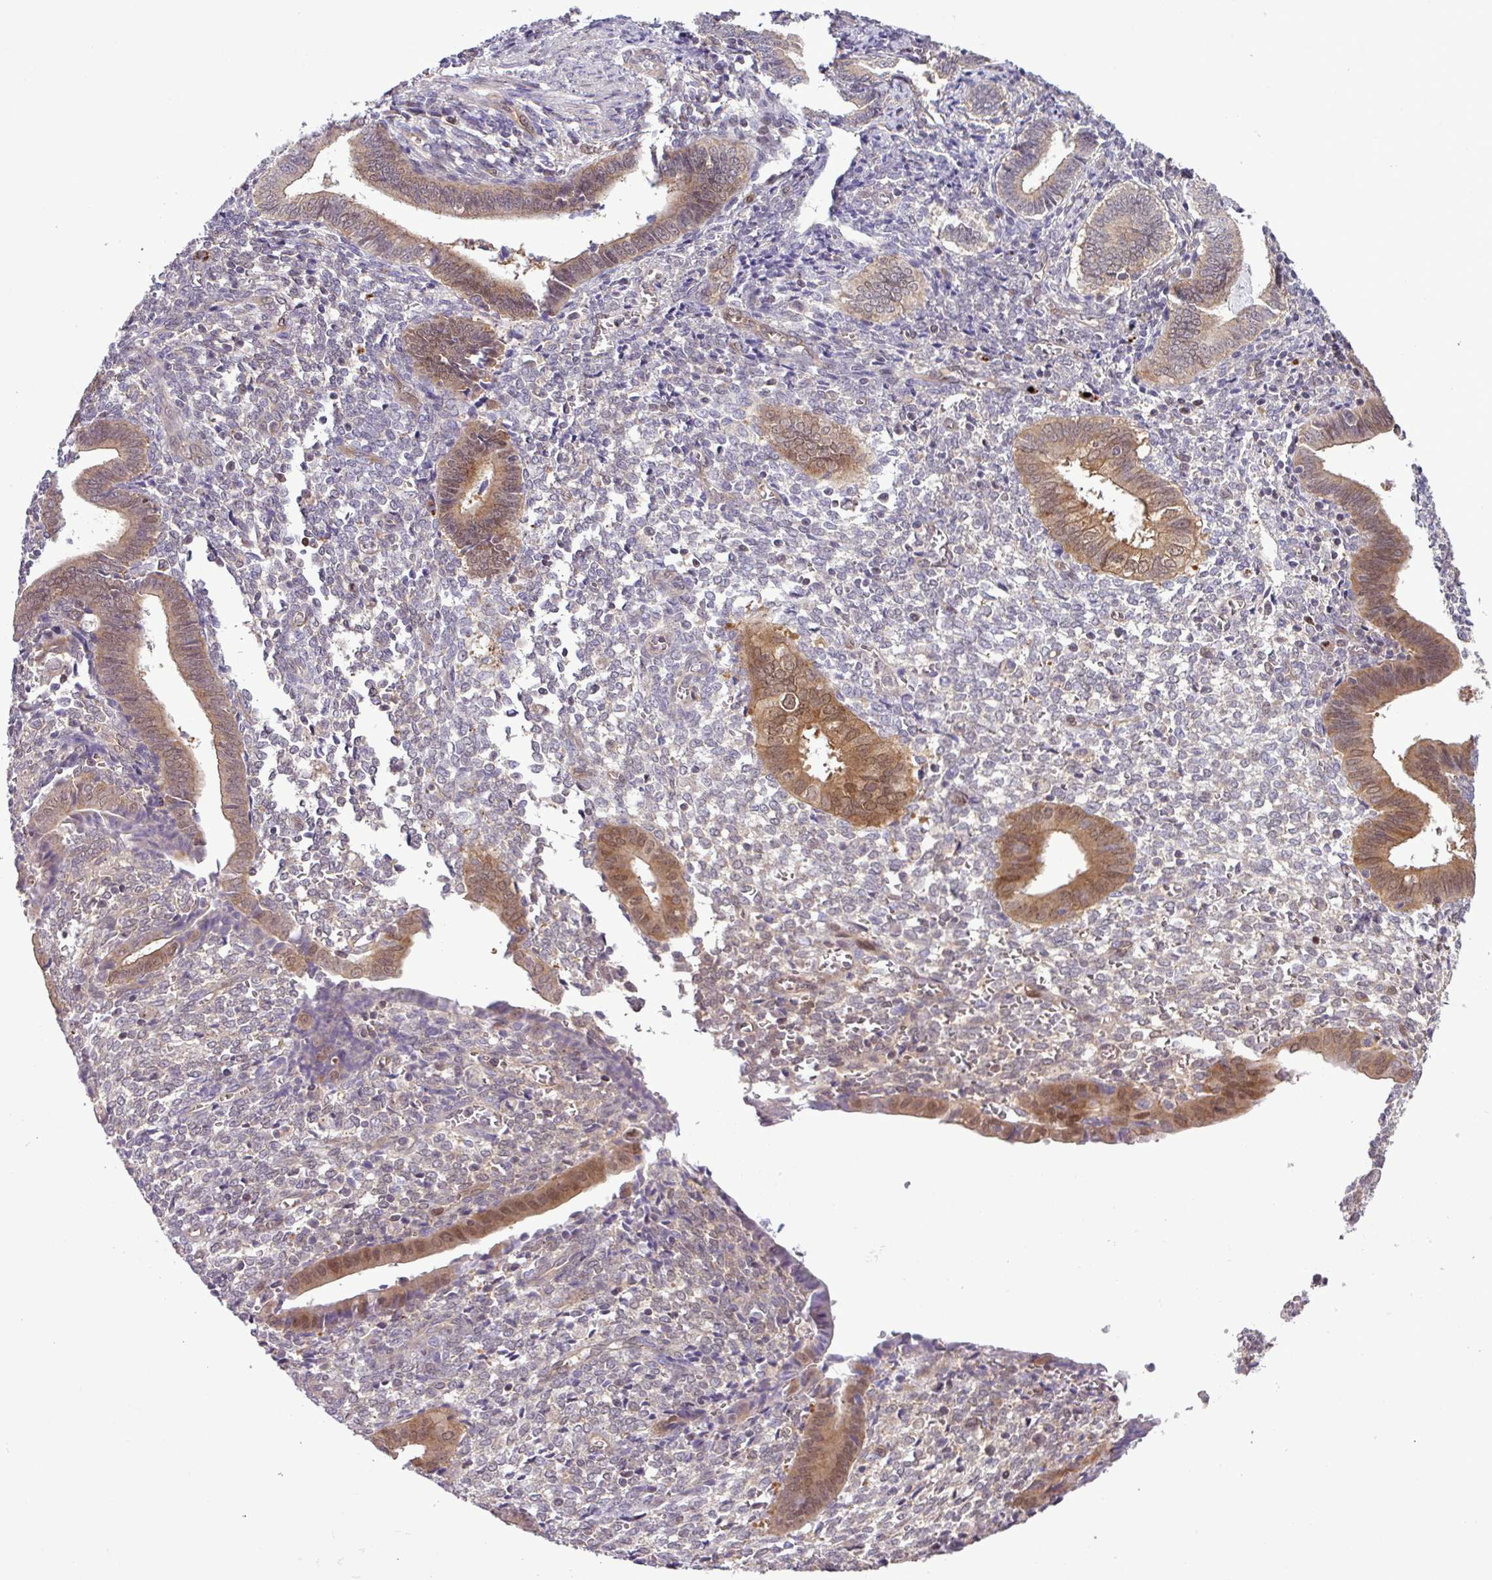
{"staining": {"intensity": "weak", "quantity": "<25%", "location": "cytoplasmic/membranous"}, "tissue": "endometrium", "cell_type": "Cells in endometrial stroma", "image_type": "normal", "snomed": [{"axis": "morphology", "description": "Normal tissue, NOS"}, {"axis": "topography", "description": "Other"}, {"axis": "topography", "description": "Endometrium"}], "caption": "Immunohistochemistry micrograph of unremarkable endometrium: endometrium stained with DAB shows no significant protein staining in cells in endometrial stroma.", "gene": "CARHSP1", "patient": {"sex": "female", "age": 44}}